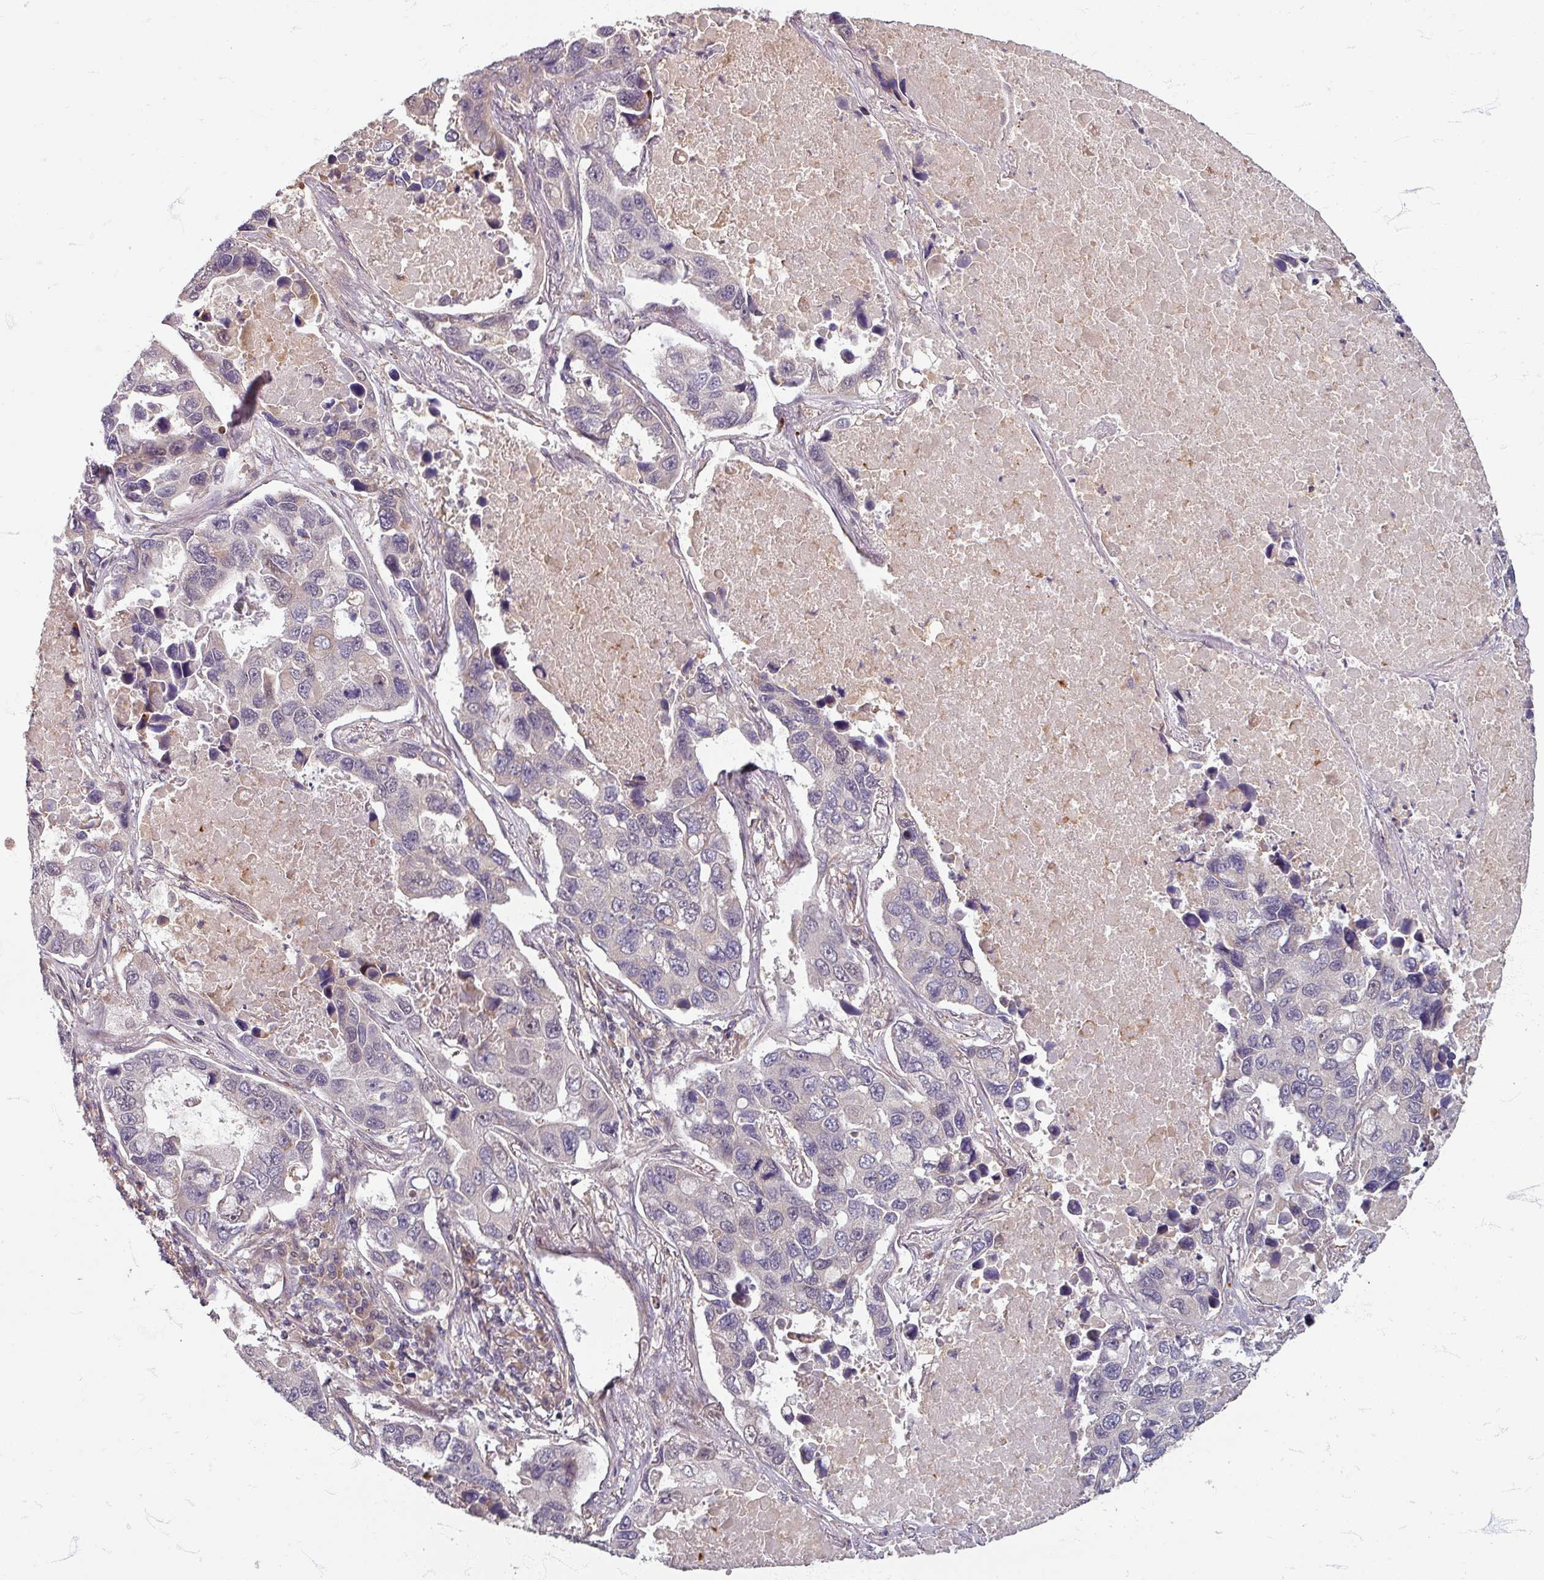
{"staining": {"intensity": "negative", "quantity": "none", "location": "none"}, "tissue": "lung cancer", "cell_type": "Tumor cells", "image_type": "cancer", "snomed": [{"axis": "morphology", "description": "Adenocarcinoma, NOS"}, {"axis": "topography", "description": "Lung"}], "caption": "Protein analysis of lung cancer exhibits no significant positivity in tumor cells.", "gene": "STAM", "patient": {"sex": "male", "age": 64}}